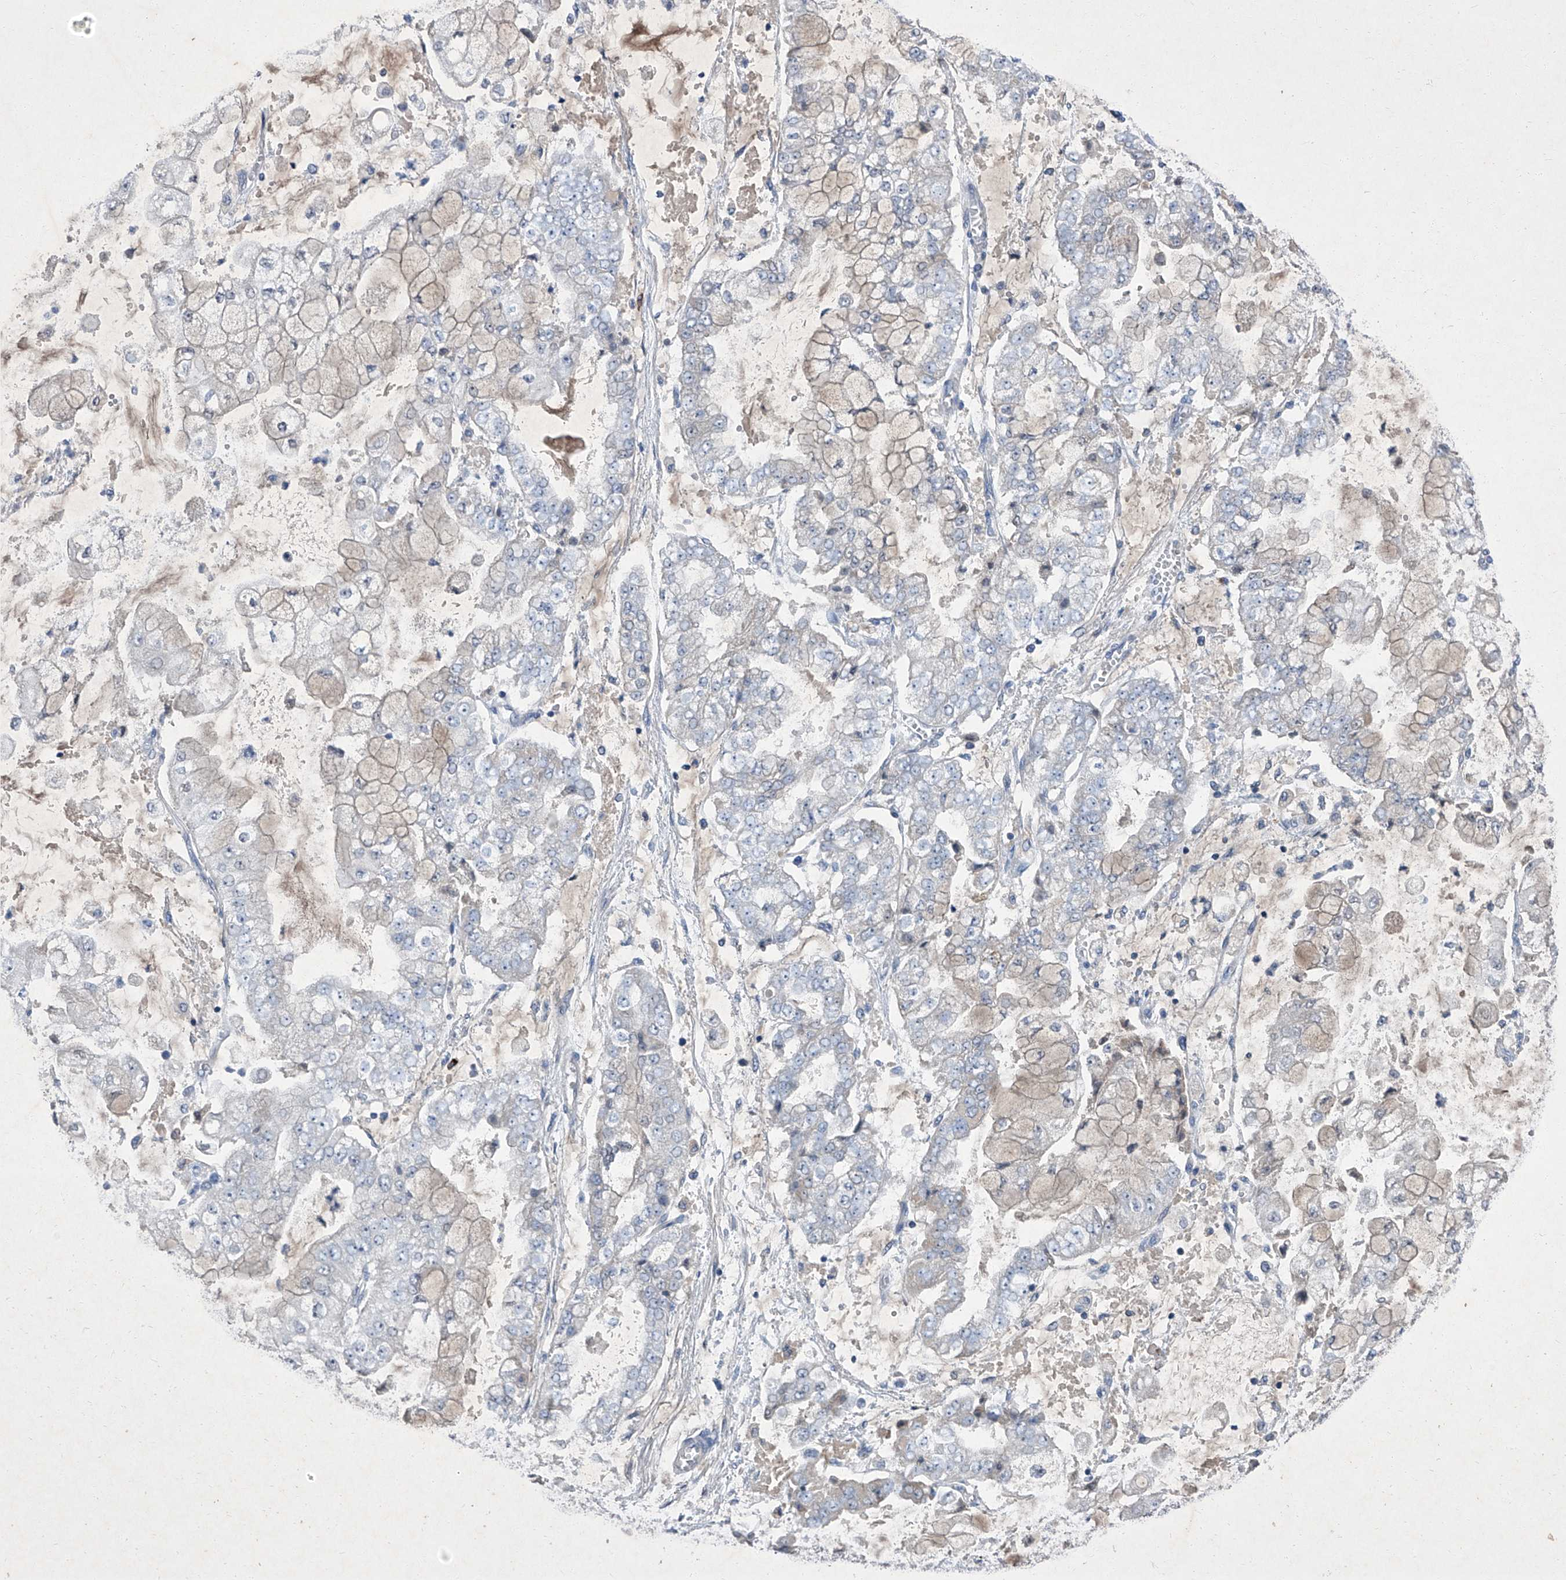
{"staining": {"intensity": "weak", "quantity": "<25%", "location": "cytoplasmic/membranous"}, "tissue": "stomach cancer", "cell_type": "Tumor cells", "image_type": "cancer", "snomed": [{"axis": "morphology", "description": "Adenocarcinoma, NOS"}, {"axis": "topography", "description": "Stomach"}], "caption": "Immunohistochemical staining of adenocarcinoma (stomach) reveals no significant positivity in tumor cells.", "gene": "SBK2", "patient": {"sex": "male", "age": 76}}